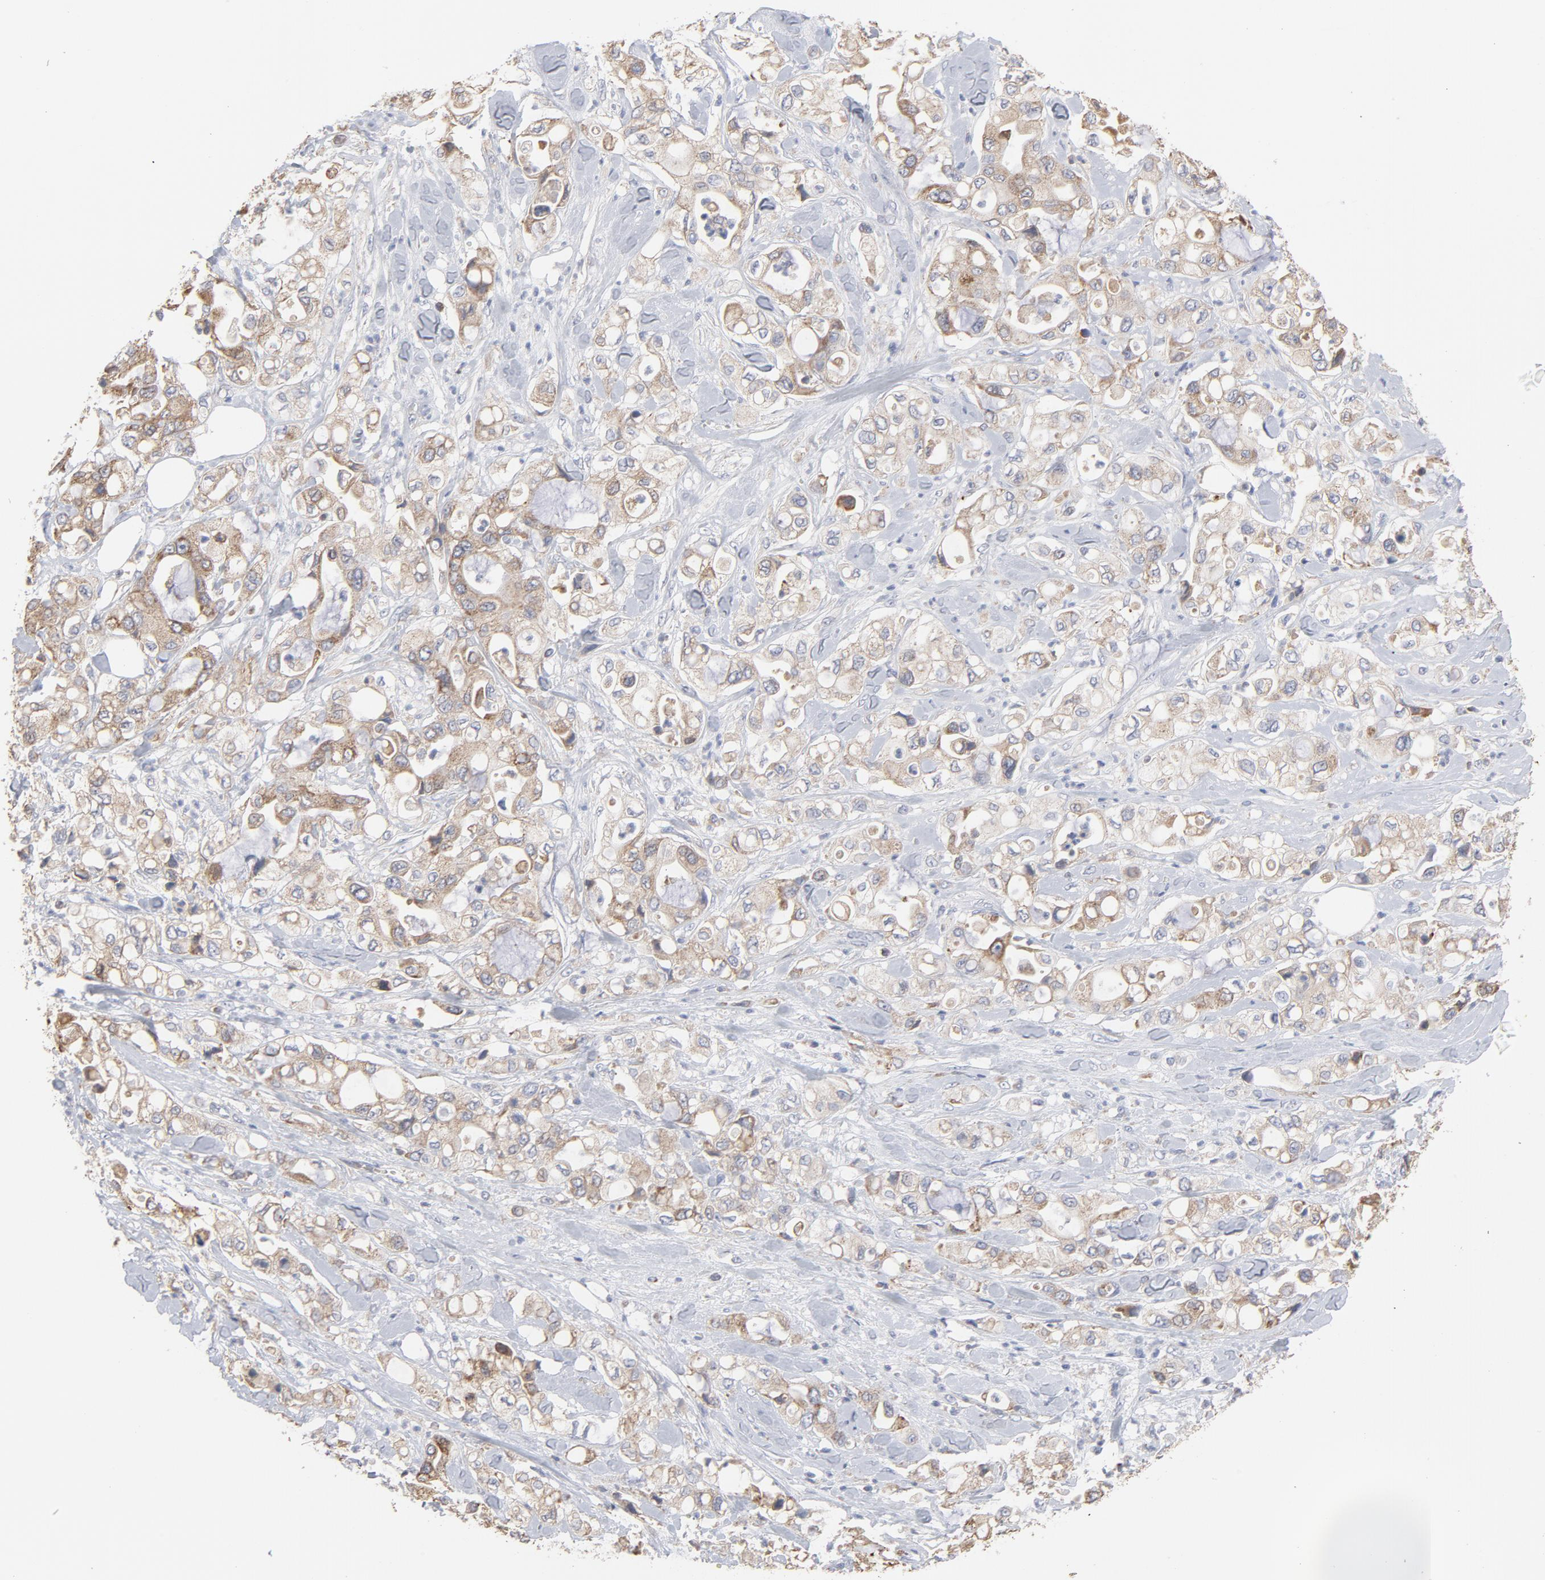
{"staining": {"intensity": "weak", "quantity": ">75%", "location": "cytoplasmic/membranous"}, "tissue": "pancreatic cancer", "cell_type": "Tumor cells", "image_type": "cancer", "snomed": [{"axis": "morphology", "description": "Adenocarcinoma, NOS"}, {"axis": "topography", "description": "Pancreas"}], "caption": "Tumor cells demonstrate weak cytoplasmic/membranous expression in about >75% of cells in adenocarcinoma (pancreatic).", "gene": "PPFIBP2", "patient": {"sex": "male", "age": 70}}